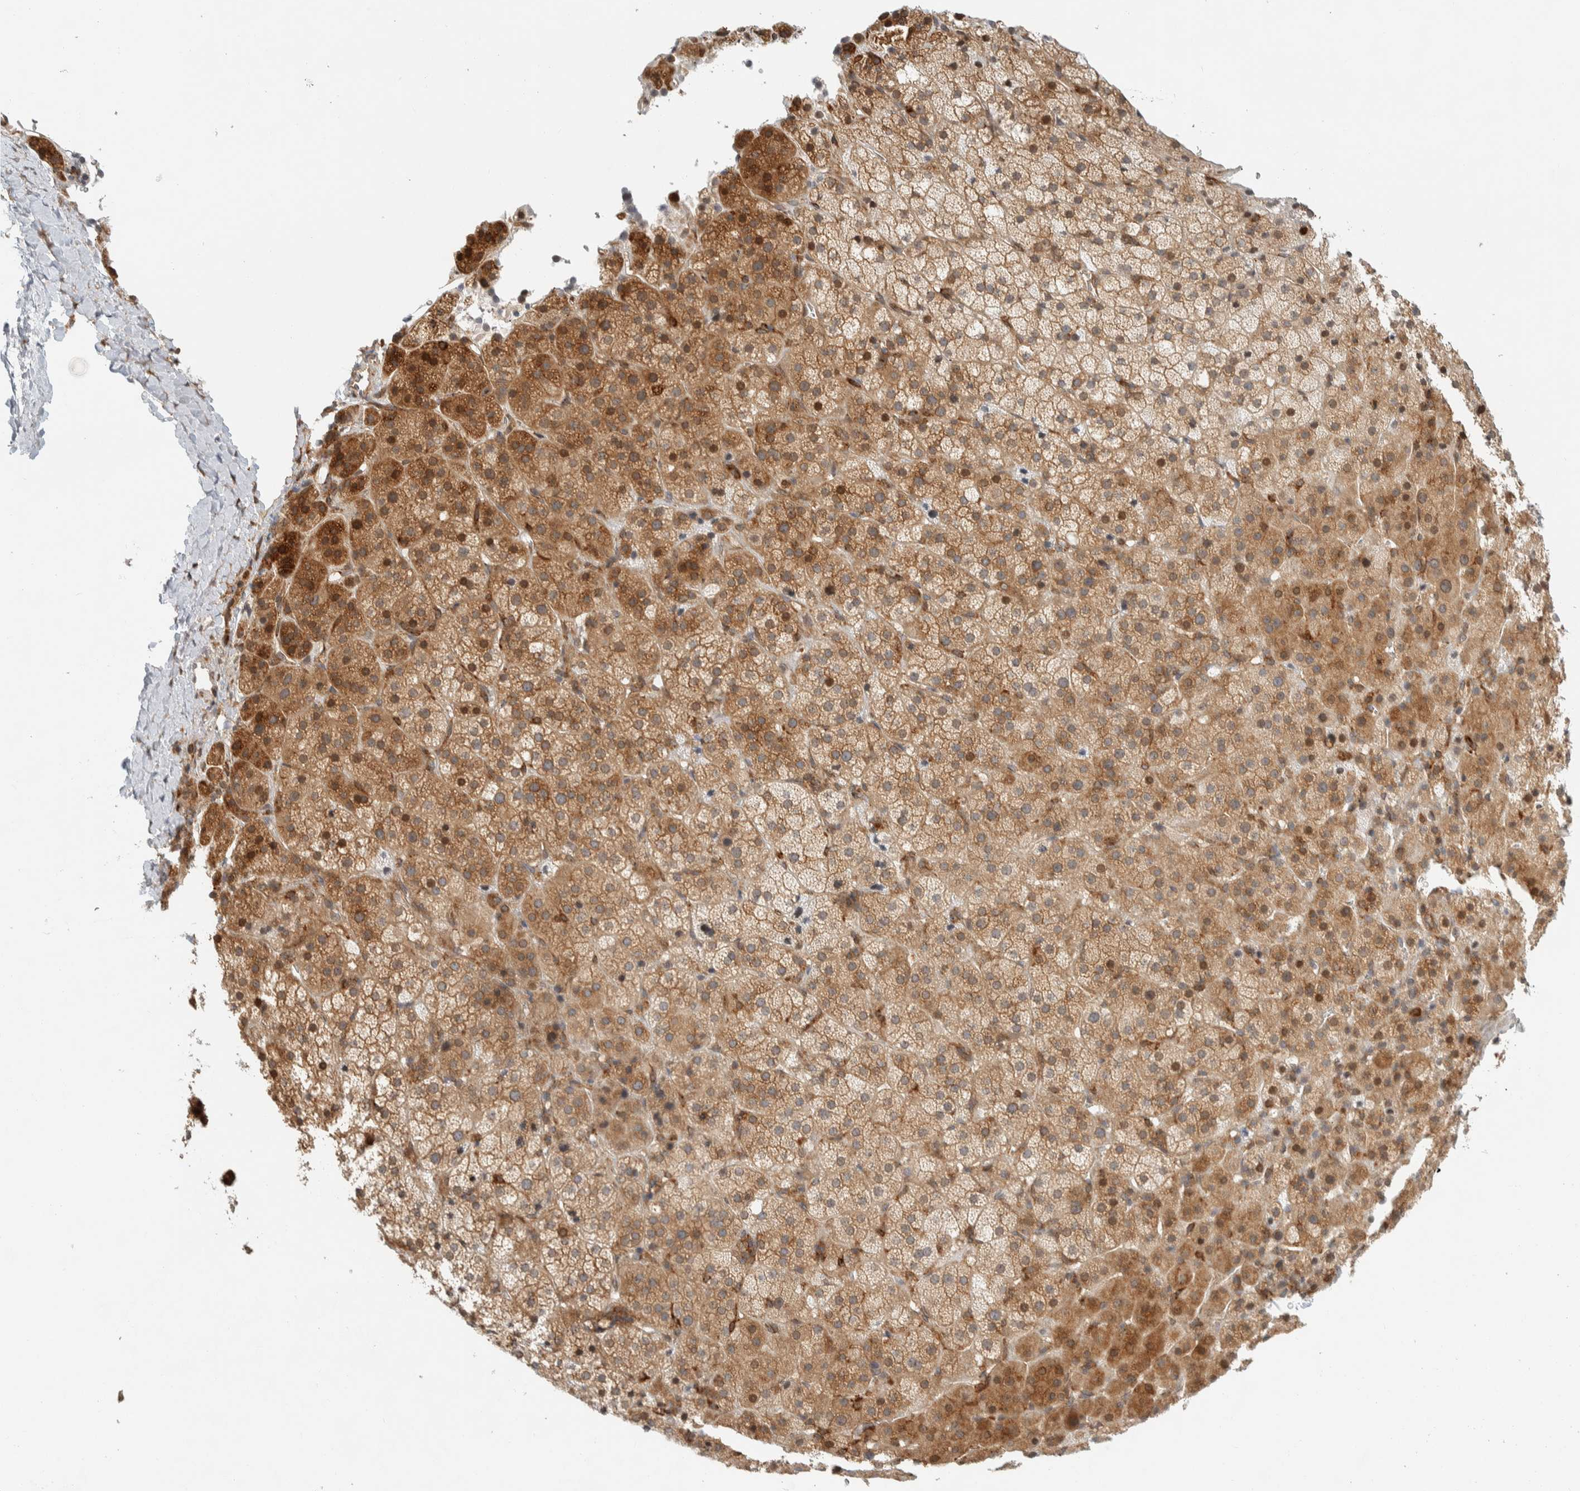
{"staining": {"intensity": "moderate", "quantity": ">75%", "location": "cytoplasmic/membranous"}, "tissue": "adrenal gland", "cell_type": "Glandular cells", "image_type": "normal", "snomed": [{"axis": "morphology", "description": "Normal tissue, NOS"}, {"axis": "topography", "description": "Adrenal gland"}], "caption": "Protein staining by immunohistochemistry exhibits moderate cytoplasmic/membranous staining in approximately >75% of glandular cells in unremarkable adrenal gland. (DAB = brown stain, brightfield microscopy at high magnification).", "gene": "LLGL2", "patient": {"sex": "female", "age": 57}}